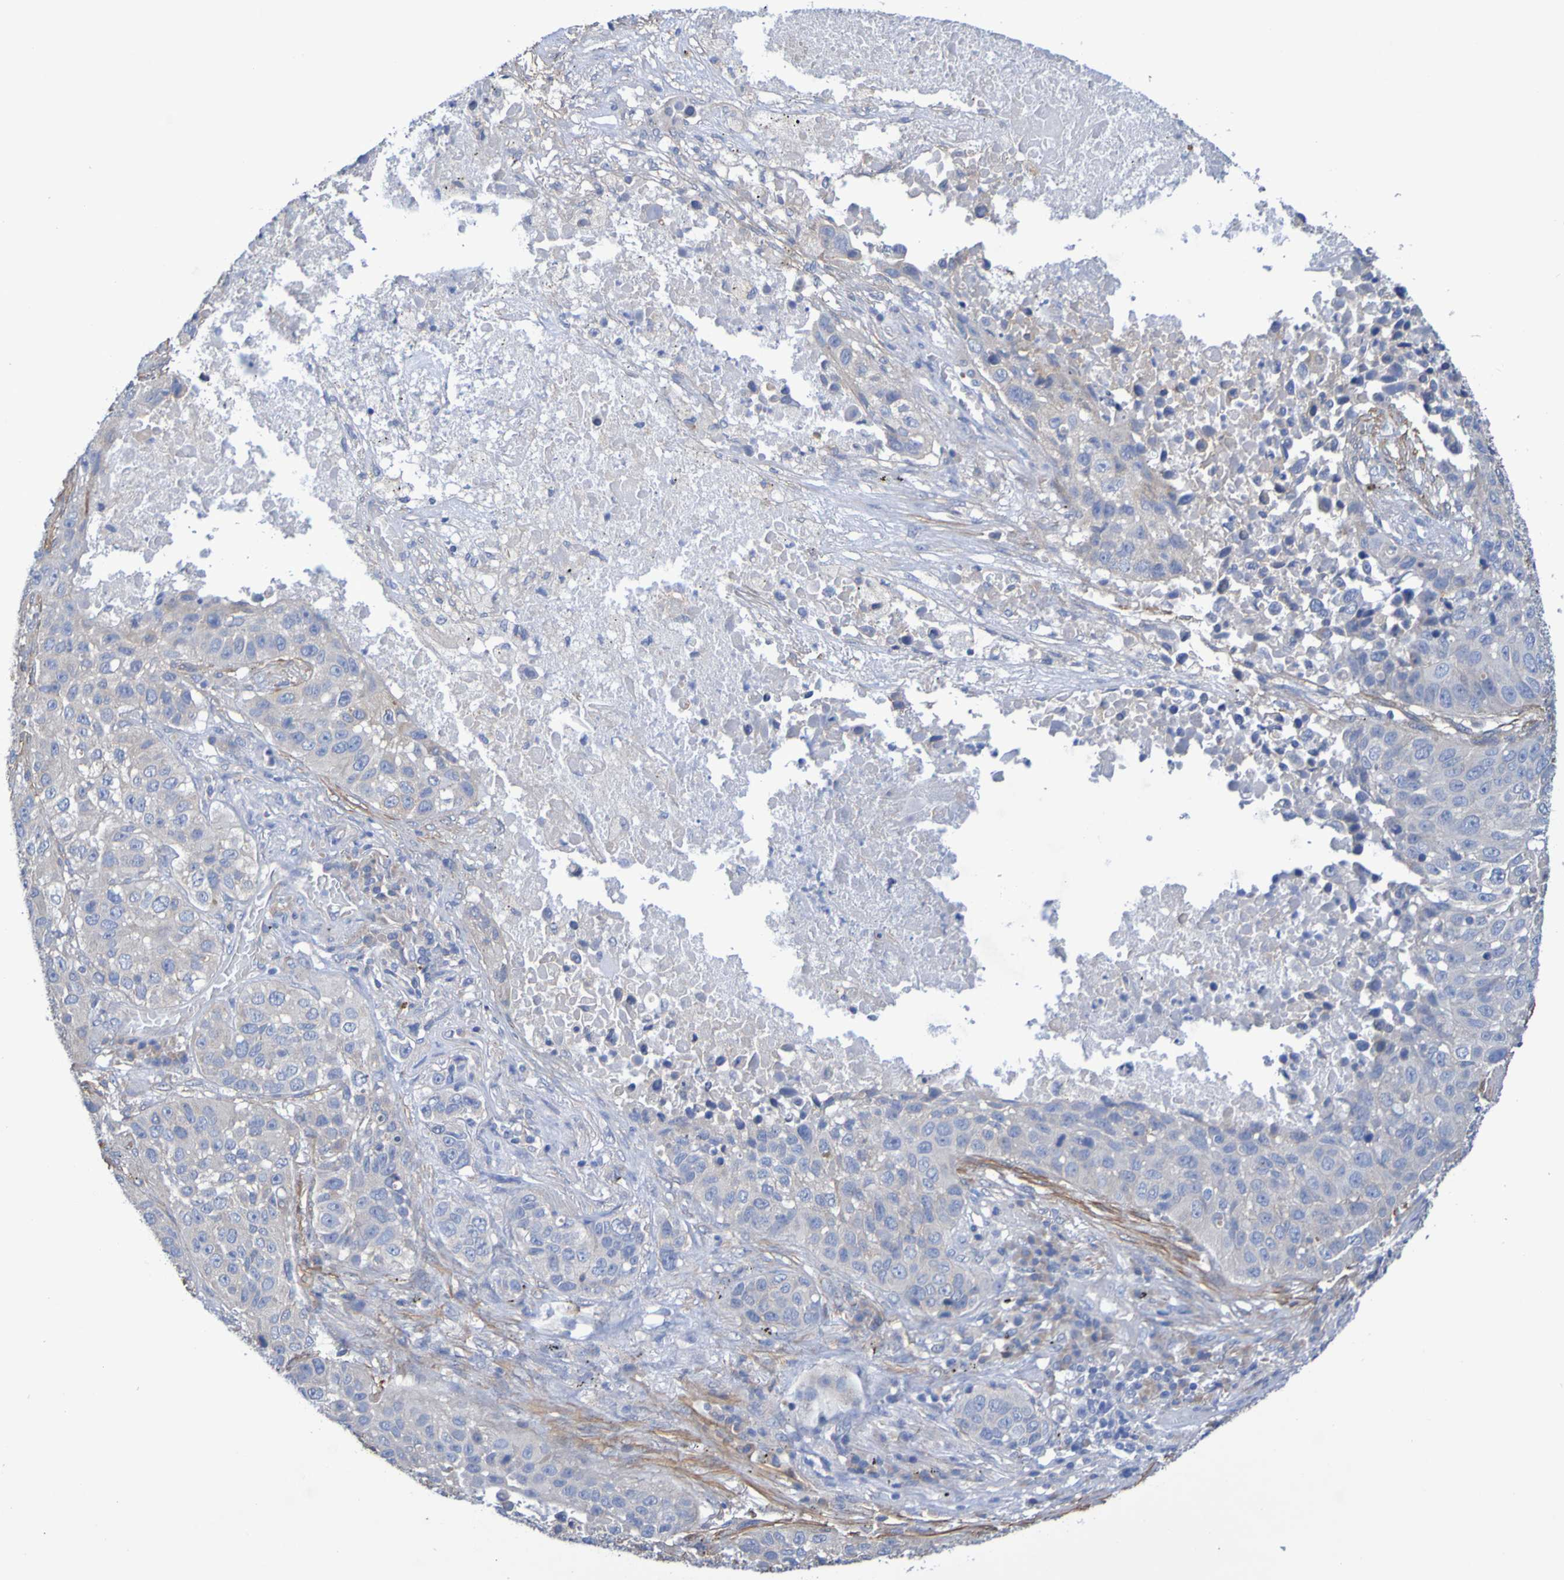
{"staining": {"intensity": "weak", "quantity": ">75%", "location": "cytoplasmic/membranous"}, "tissue": "lung cancer", "cell_type": "Tumor cells", "image_type": "cancer", "snomed": [{"axis": "morphology", "description": "Squamous cell carcinoma, NOS"}, {"axis": "topography", "description": "Lung"}], "caption": "Immunohistochemical staining of lung cancer (squamous cell carcinoma) displays weak cytoplasmic/membranous protein expression in approximately >75% of tumor cells.", "gene": "SRPRB", "patient": {"sex": "male", "age": 57}}